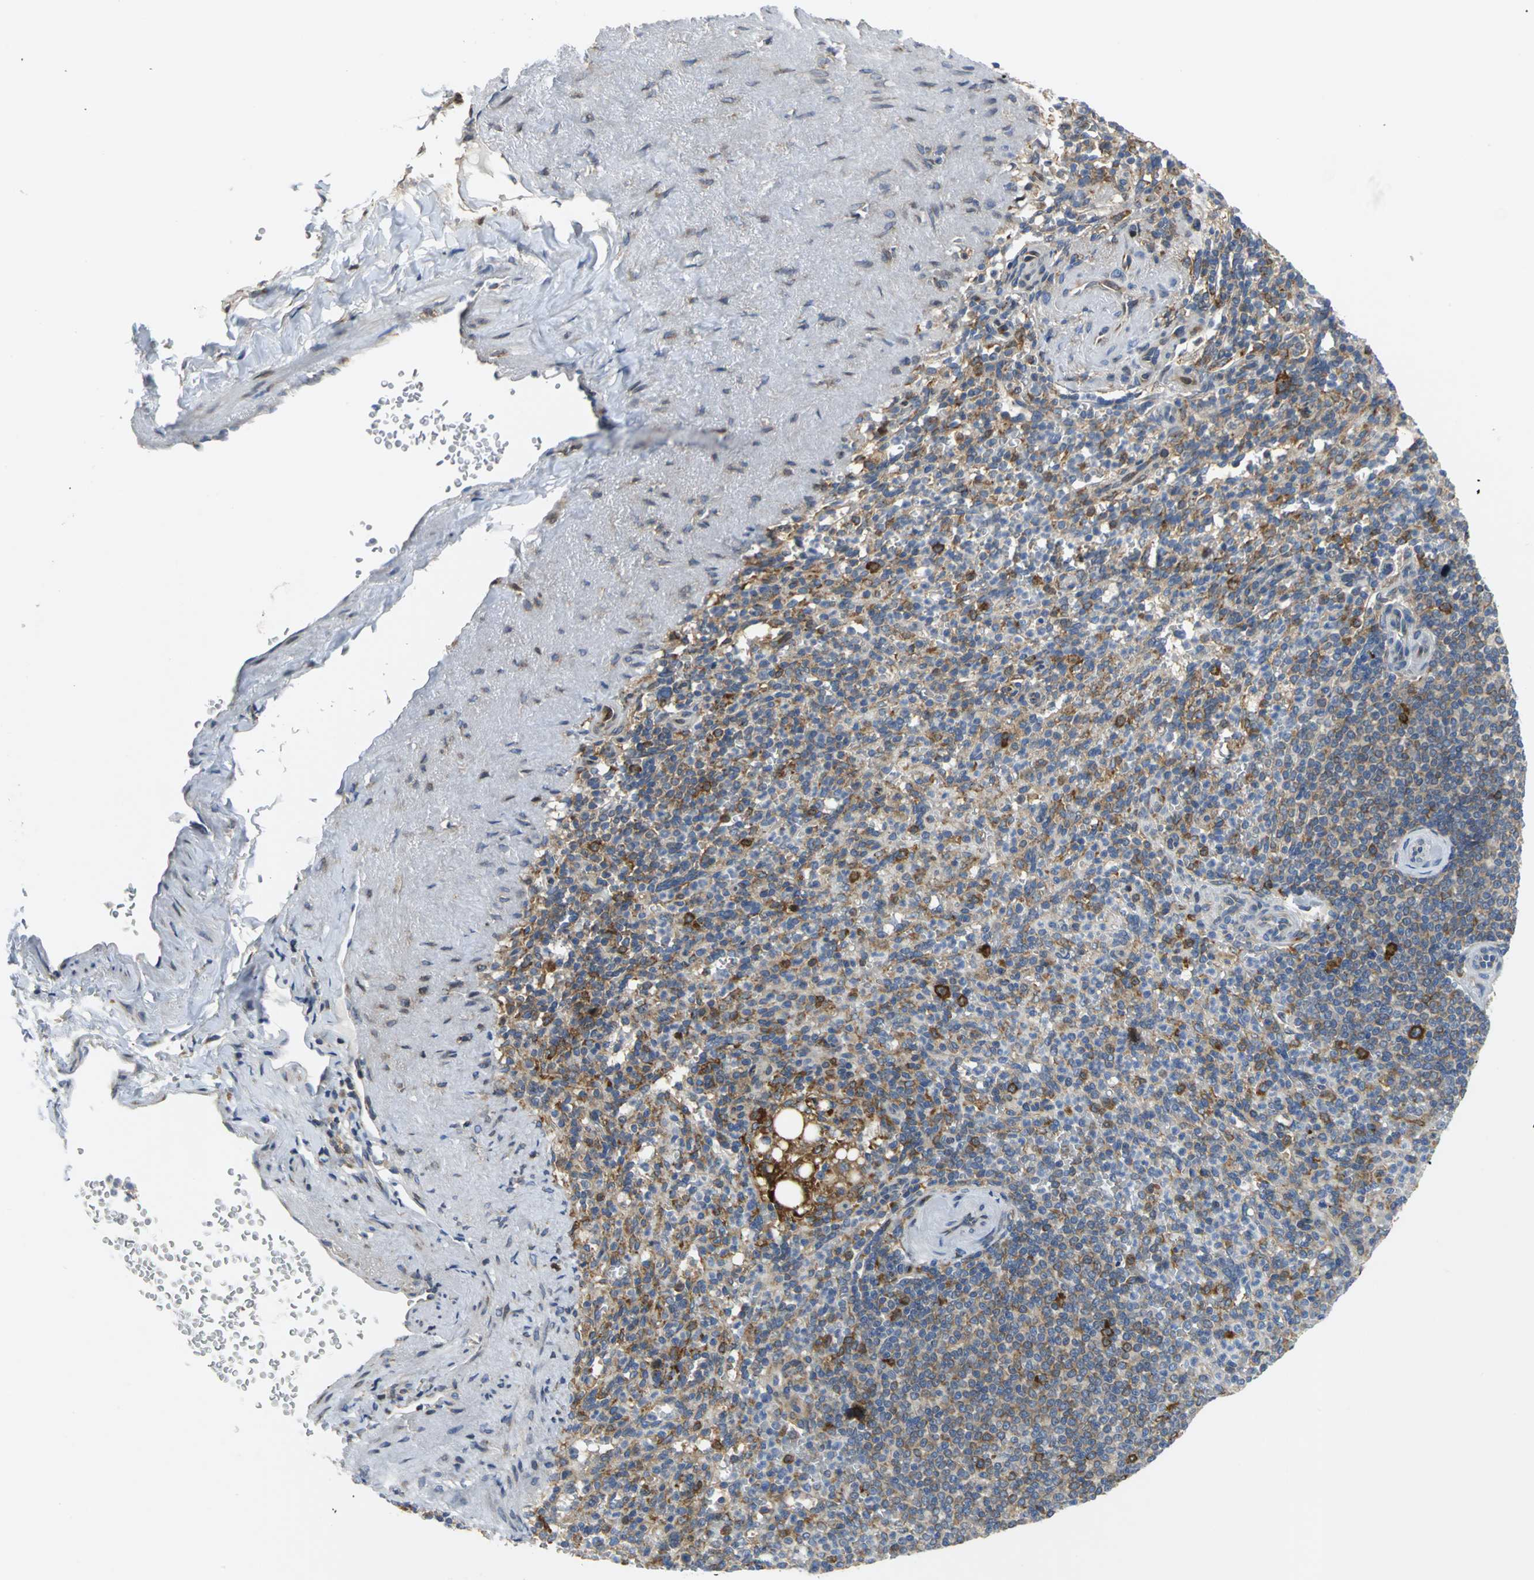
{"staining": {"intensity": "moderate", "quantity": "25%-75%", "location": "cytoplasmic/membranous"}, "tissue": "spleen", "cell_type": "Cells in red pulp", "image_type": "normal", "snomed": [{"axis": "morphology", "description": "Normal tissue, NOS"}, {"axis": "topography", "description": "Spleen"}], "caption": "An immunohistochemistry micrograph of normal tissue is shown. Protein staining in brown shows moderate cytoplasmic/membranous positivity in spleen within cells in red pulp.", "gene": "YBX1", "patient": {"sex": "female", "age": 74}}